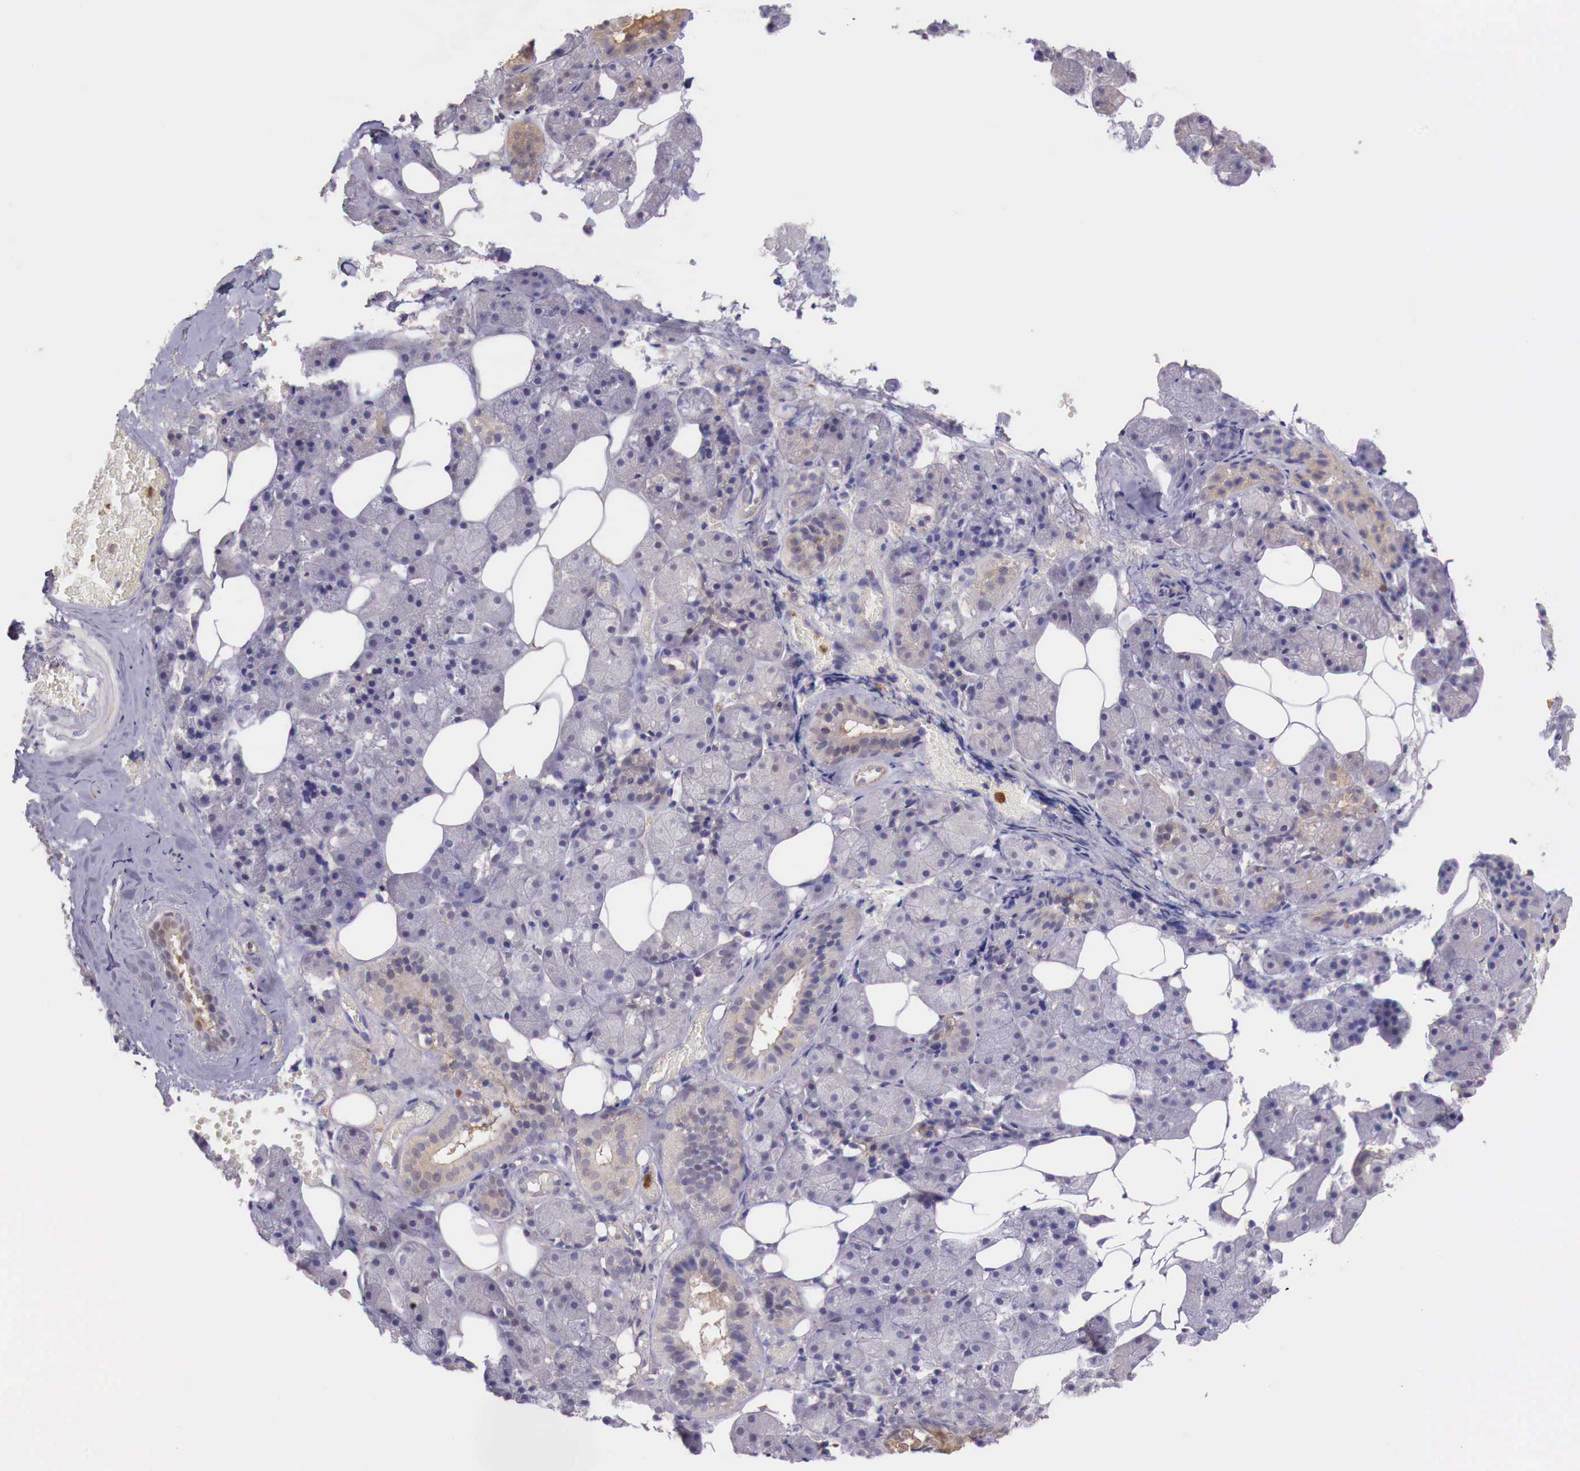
{"staining": {"intensity": "weak", "quantity": ">75%", "location": "cytoplasmic/membranous"}, "tissue": "salivary gland", "cell_type": "Glandular cells", "image_type": "normal", "snomed": [{"axis": "morphology", "description": "Normal tissue, NOS"}, {"axis": "topography", "description": "Salivary gland"}], "caption": "Immunohistochemistry (IHC) (DAB (3,3'-diaminobenzidine)) staining of unremarkable human salivary gland demonstrates weak cytoplasmic/membranous protein expression in about >75% of glandular cells. Immunohistochemistry (IHC) stains the protein in brown and the nuclei are stained blue.", "gene": "GAB2", "patient": {"sex": "female", "age": 55}}